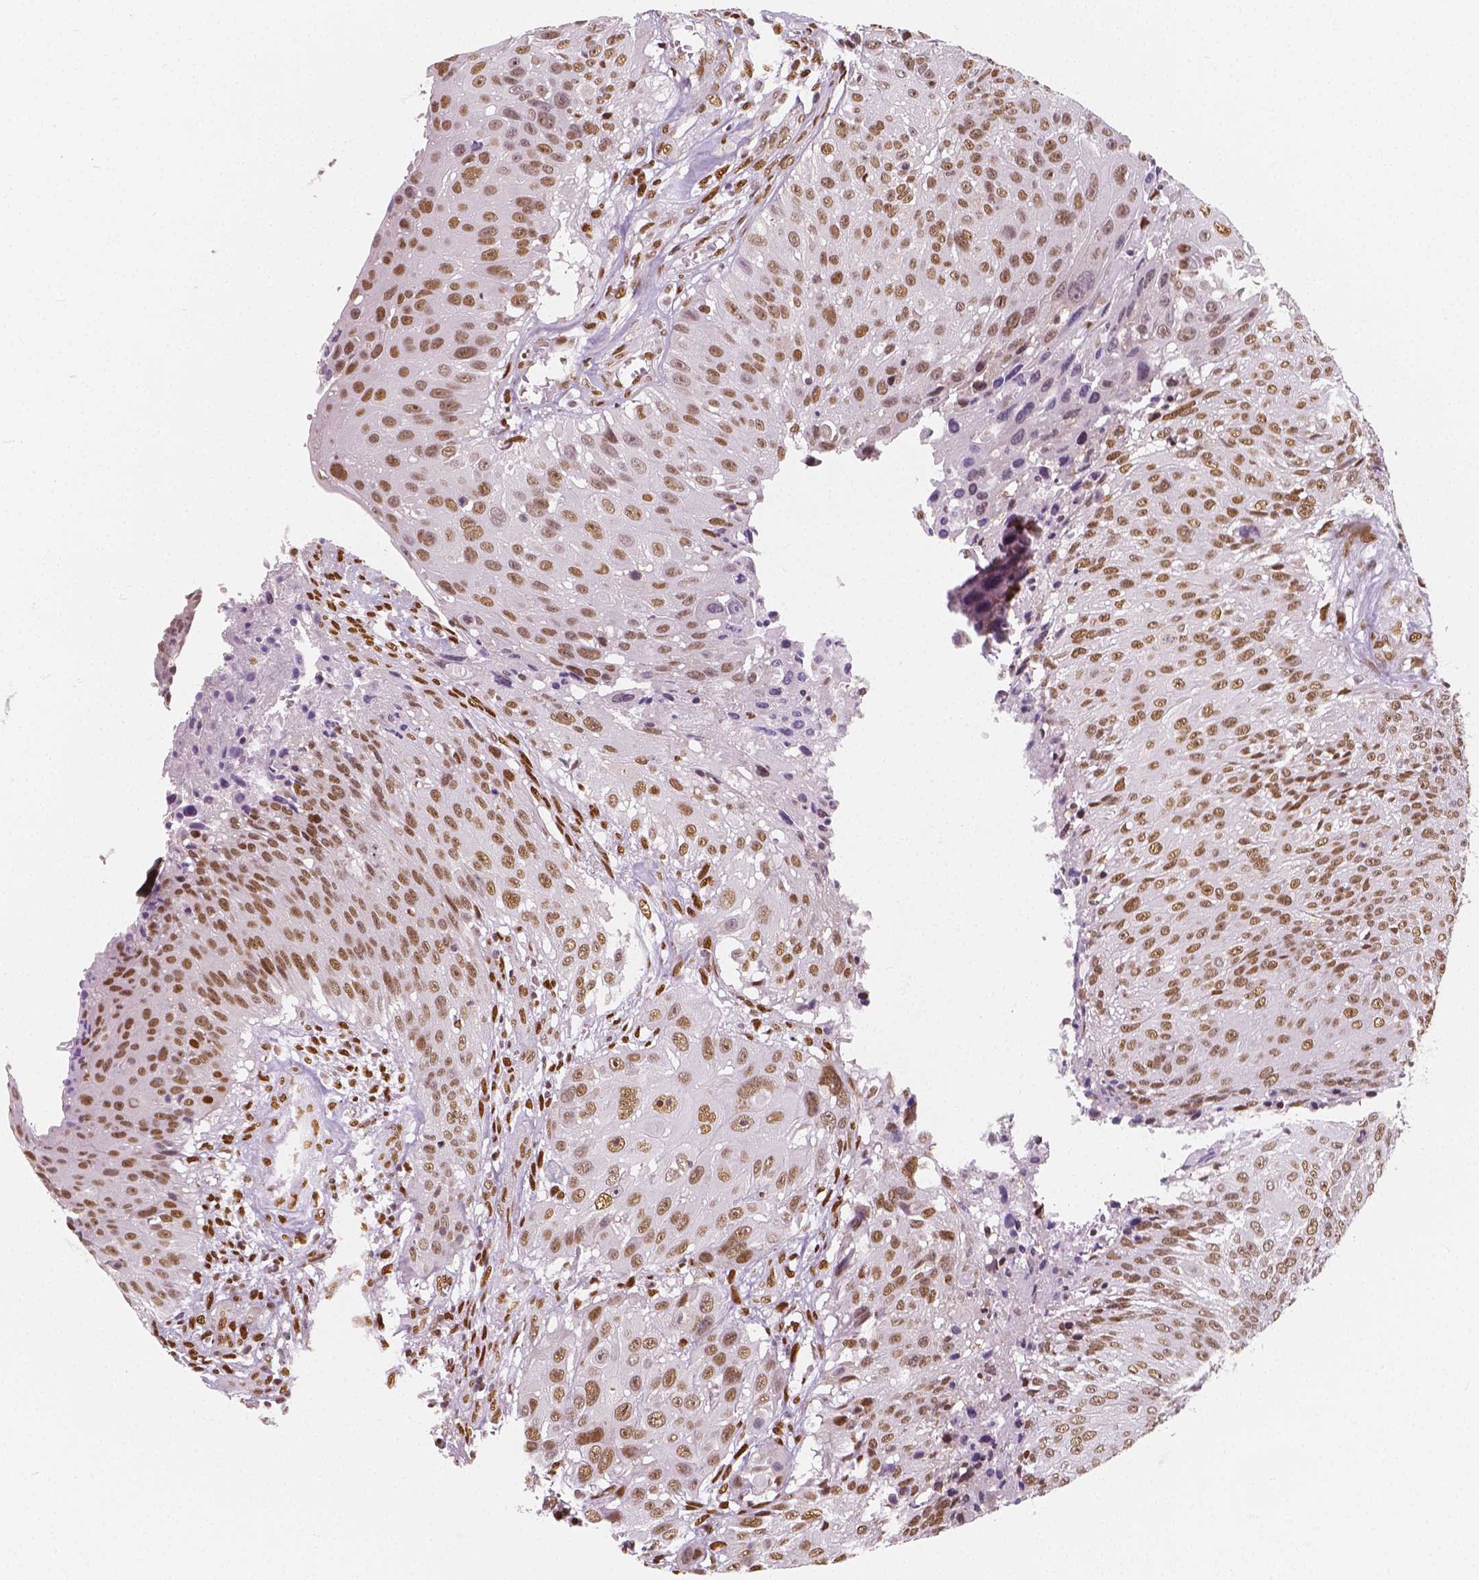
{"staining": {"intensity": "moderate", "quantity": ">75%", "location": "nuclear"}, "tissue": "urothelial cancer", "cell_type": "Tumor cells", "image_type": "cancer", "snomed": [{"axis": "morphology", "description": "Urothelial carcinoma, NOS"}, {"axis": "topography", "description": "Urinary bladder"}], "caption": "Brown immunohistochemical staining in urothelial cancer shows moderate nuclear expression in approximately >75% of tumor cells. The staining was performed using DAB, with brown indicating positive protein expression. Nuclei are stained blue with hematoxylin.", "gene": "NUCKS1", "patient": {"sex": "male", "age": 55}}